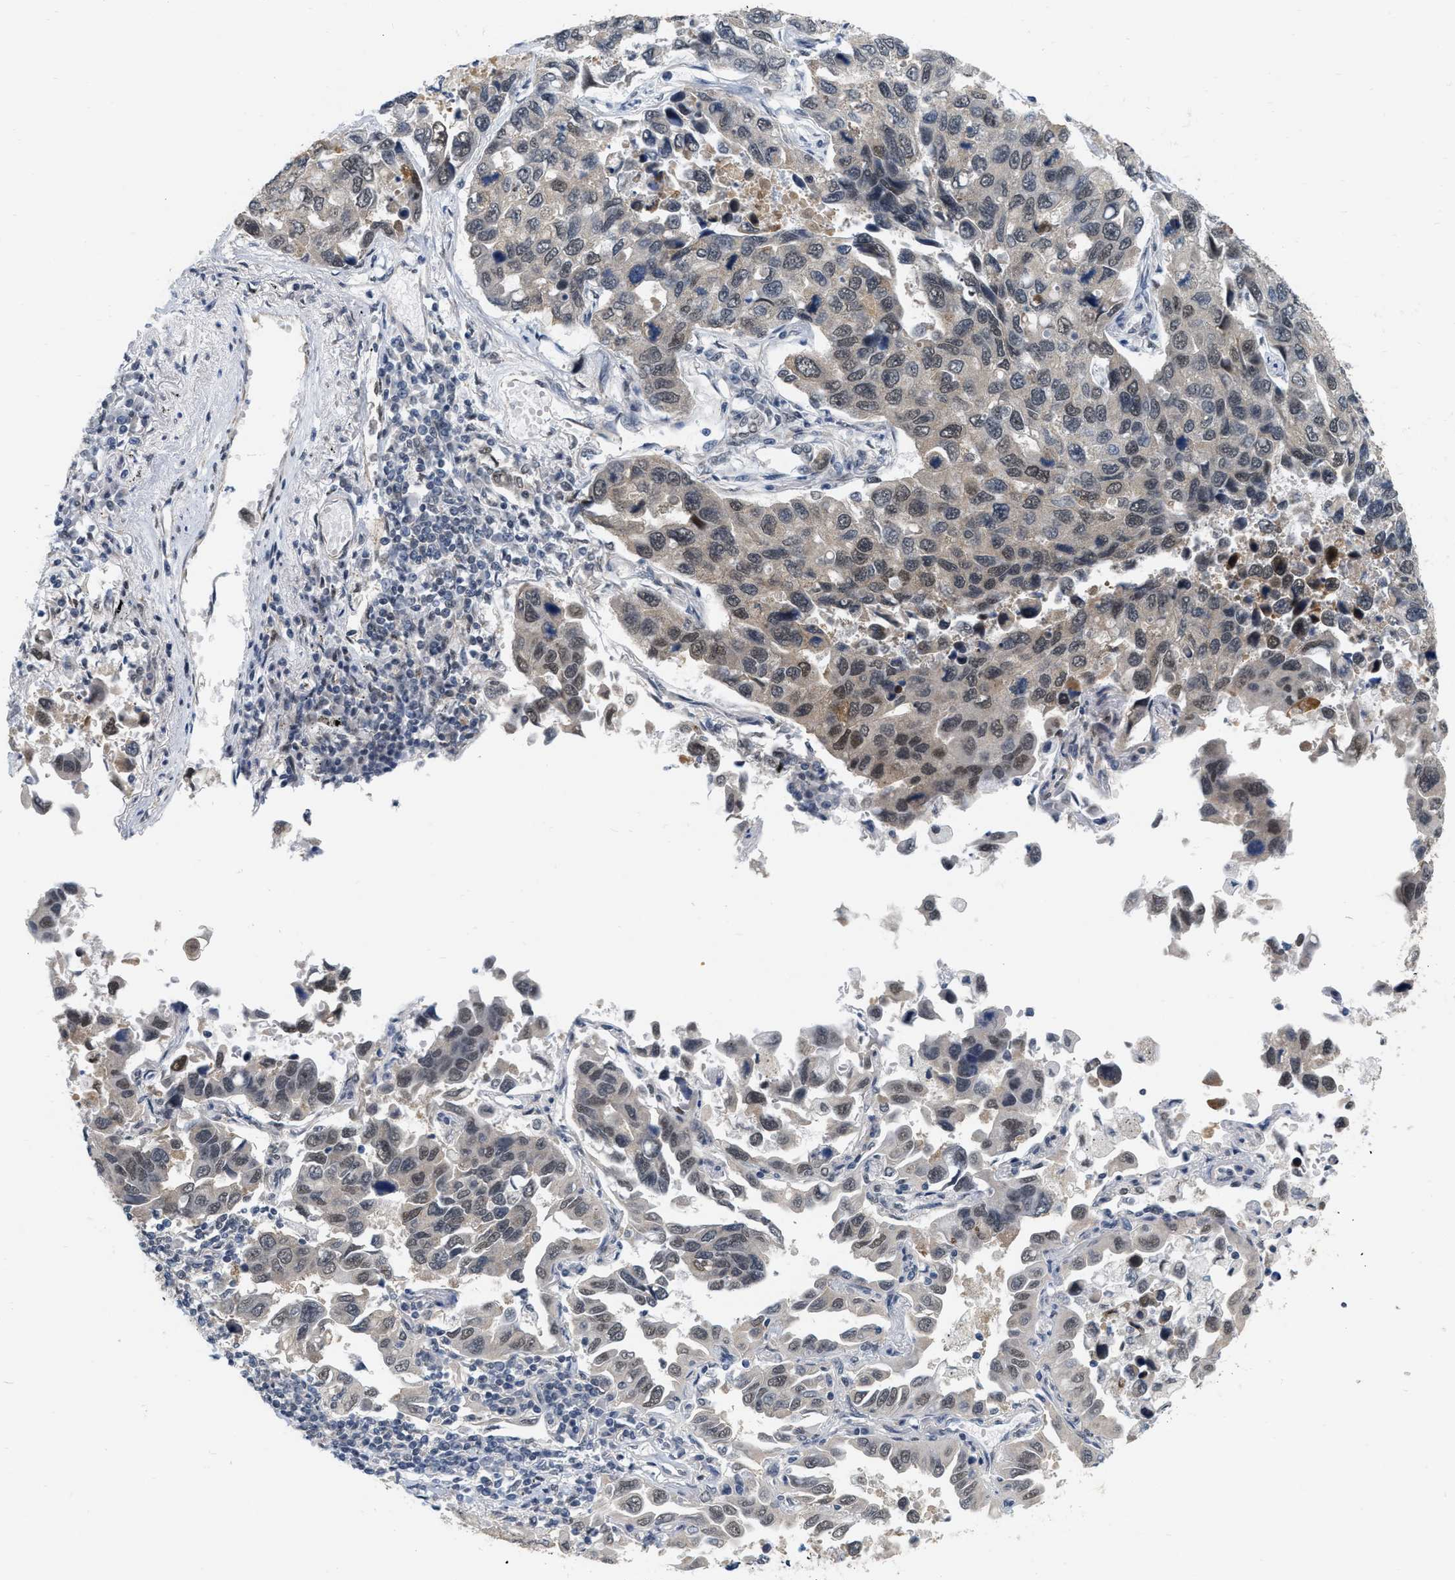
{"staining": {"intensity": "moderate", "quantity": "<25%", "location": "nuclear"}, "tissue": "lung cancer", "cell_type": "Tumor cells", "image_type": "cancer", "snomed": [{"axis": "morphology", "description": "Adenocarcinoma, NOS"}, {"axis": "topography", "description": "Lung"}], "caption": "A photomicrograph of human lung cancer stained for a protein exhibits moderate nuclear brown staining in tumor cells.", "gene": "RUVBL1", "patient": {"sex": "male", "age": 64}}